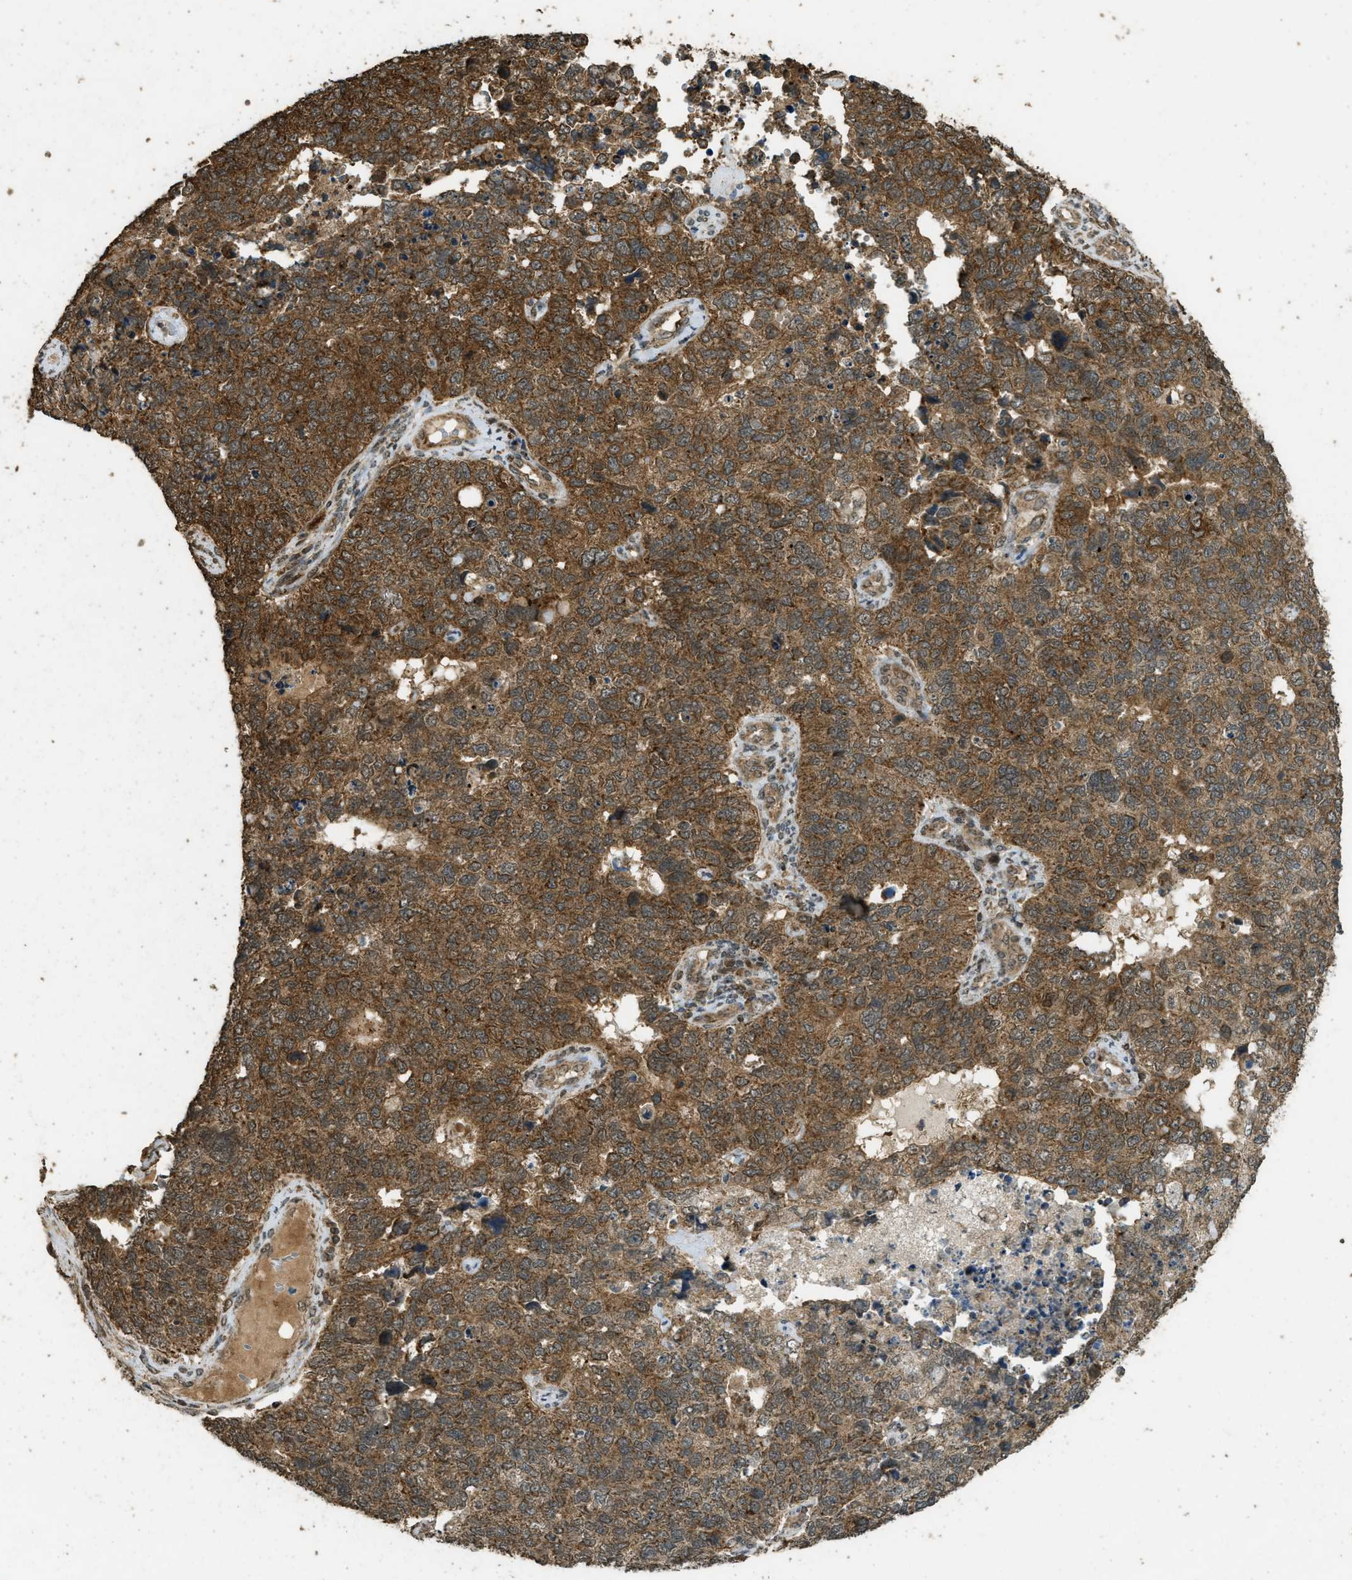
{"staining": {"intensity": "moderate", "quantity": ">75%", "location": "cytoplasmic/membranous"}, "tissue": "cervical cancer", "cell_type": "Tumor cells", "image_type": "cancer", "snomed": [{"axis": "morphology", "description": "Squamous cell carcinoma, NOS"}, {"axis": "topography", "description": "Cervix"}], "caption": "Cervical cancer (squamous cell carcinoma) stained with a brown dye shows moderate cytoplasmic/membranous positive positivity in approximately >75% of tumor cells.", "gene": "CTPS1", "patient": {"sex": "female", "age": 63}}